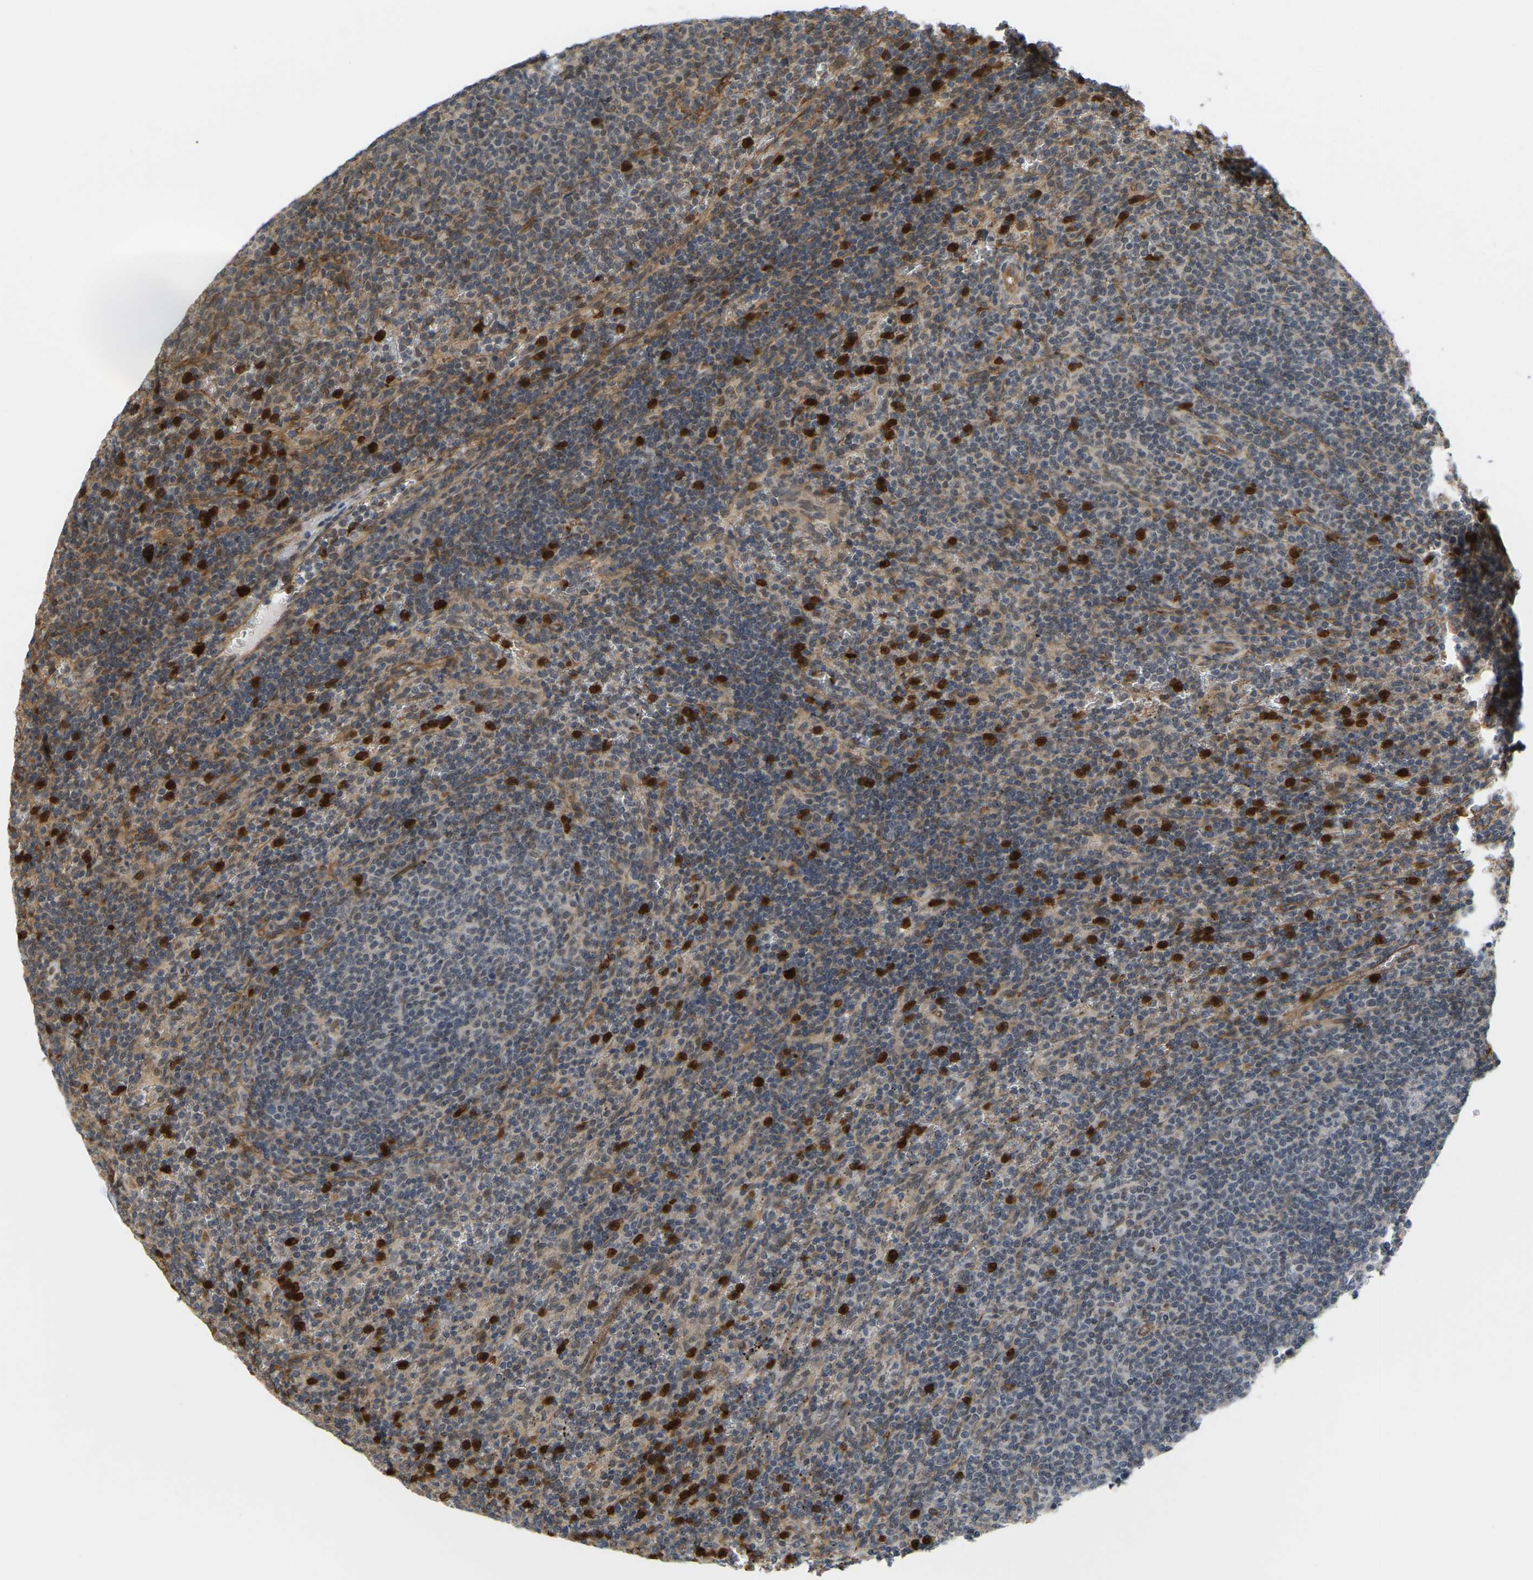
{"staining": {"intensity": "weak", "quantity": "25%-75%", "location": "cytoplasmic/membranous"}, "tissue": "lymphoma", "cell_type": "Tumor cells", "image_type": "cancer", "snomed": [{"axis": "morphology", "description": "Malignant lymphoma, non-Hodgkin's type, Low grade"}, {"axis": "topography", "description": "Spleen"}], "caption": "Lymphoma stained with a protein marker demonstrates weak staining in tumor cells.", "gene": "SERPINB5", "patient": {"sex": "female", "age": 50}}